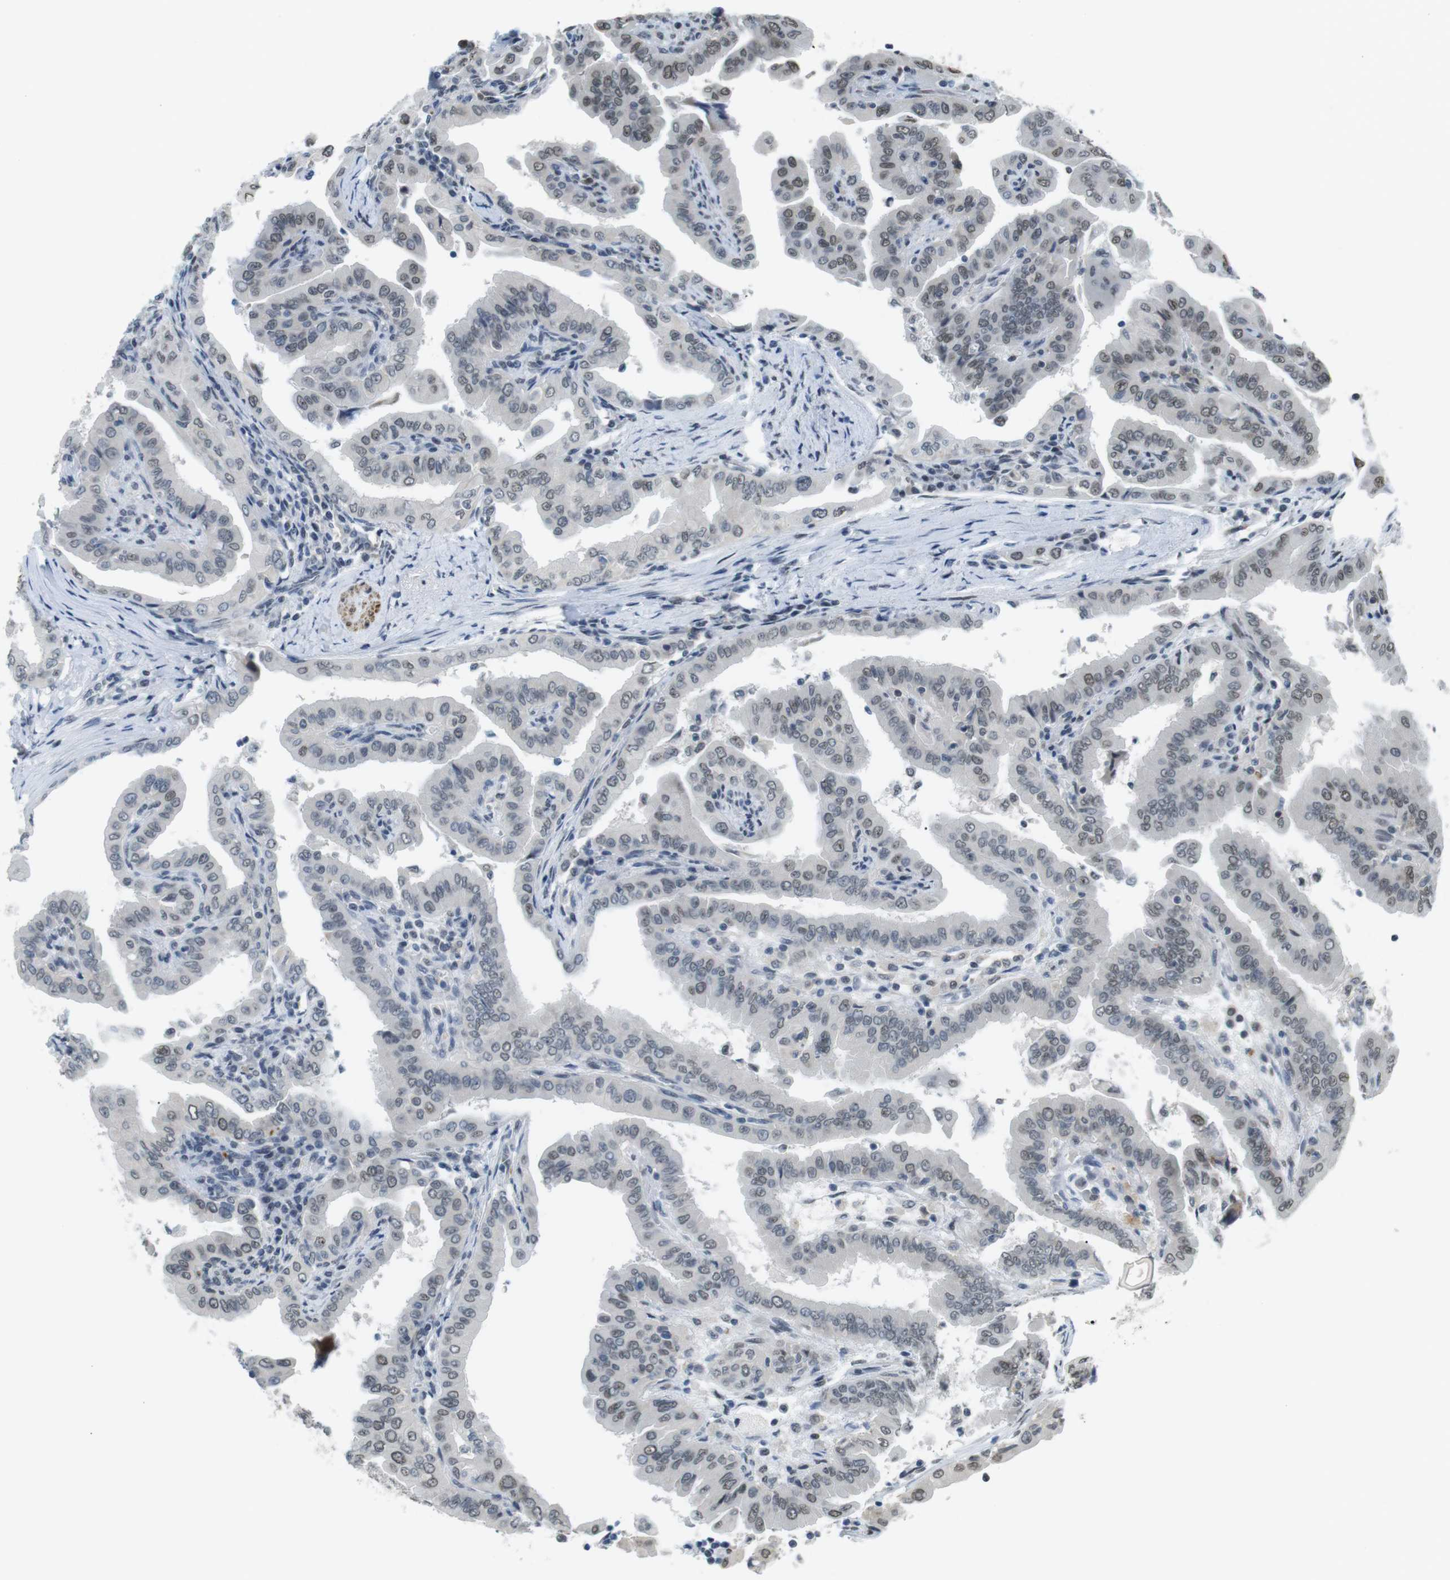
{"staining": {"intensity": "weak", "quantity": "25%-75%", "location": "nuclear"}, "tissue": "thyroid cancer", "cell_type": "Tumor cells", "image_type": "cancer", "snomed": [{"axis": "morphology", "description": "Papillary adenocarcinoma, NOS"}, {"axis": "topography", "description": "Thyroid gland"}], "caption": "Weak nuclear positivity for a protein is appreciated in about 25%-75% of tumor cells of thyroid cancer (papillary adenocarcinoma) using immunohistochemistry (IHC).", "gene": "USP7", "patient": {"sex": "male", "age": 33}}